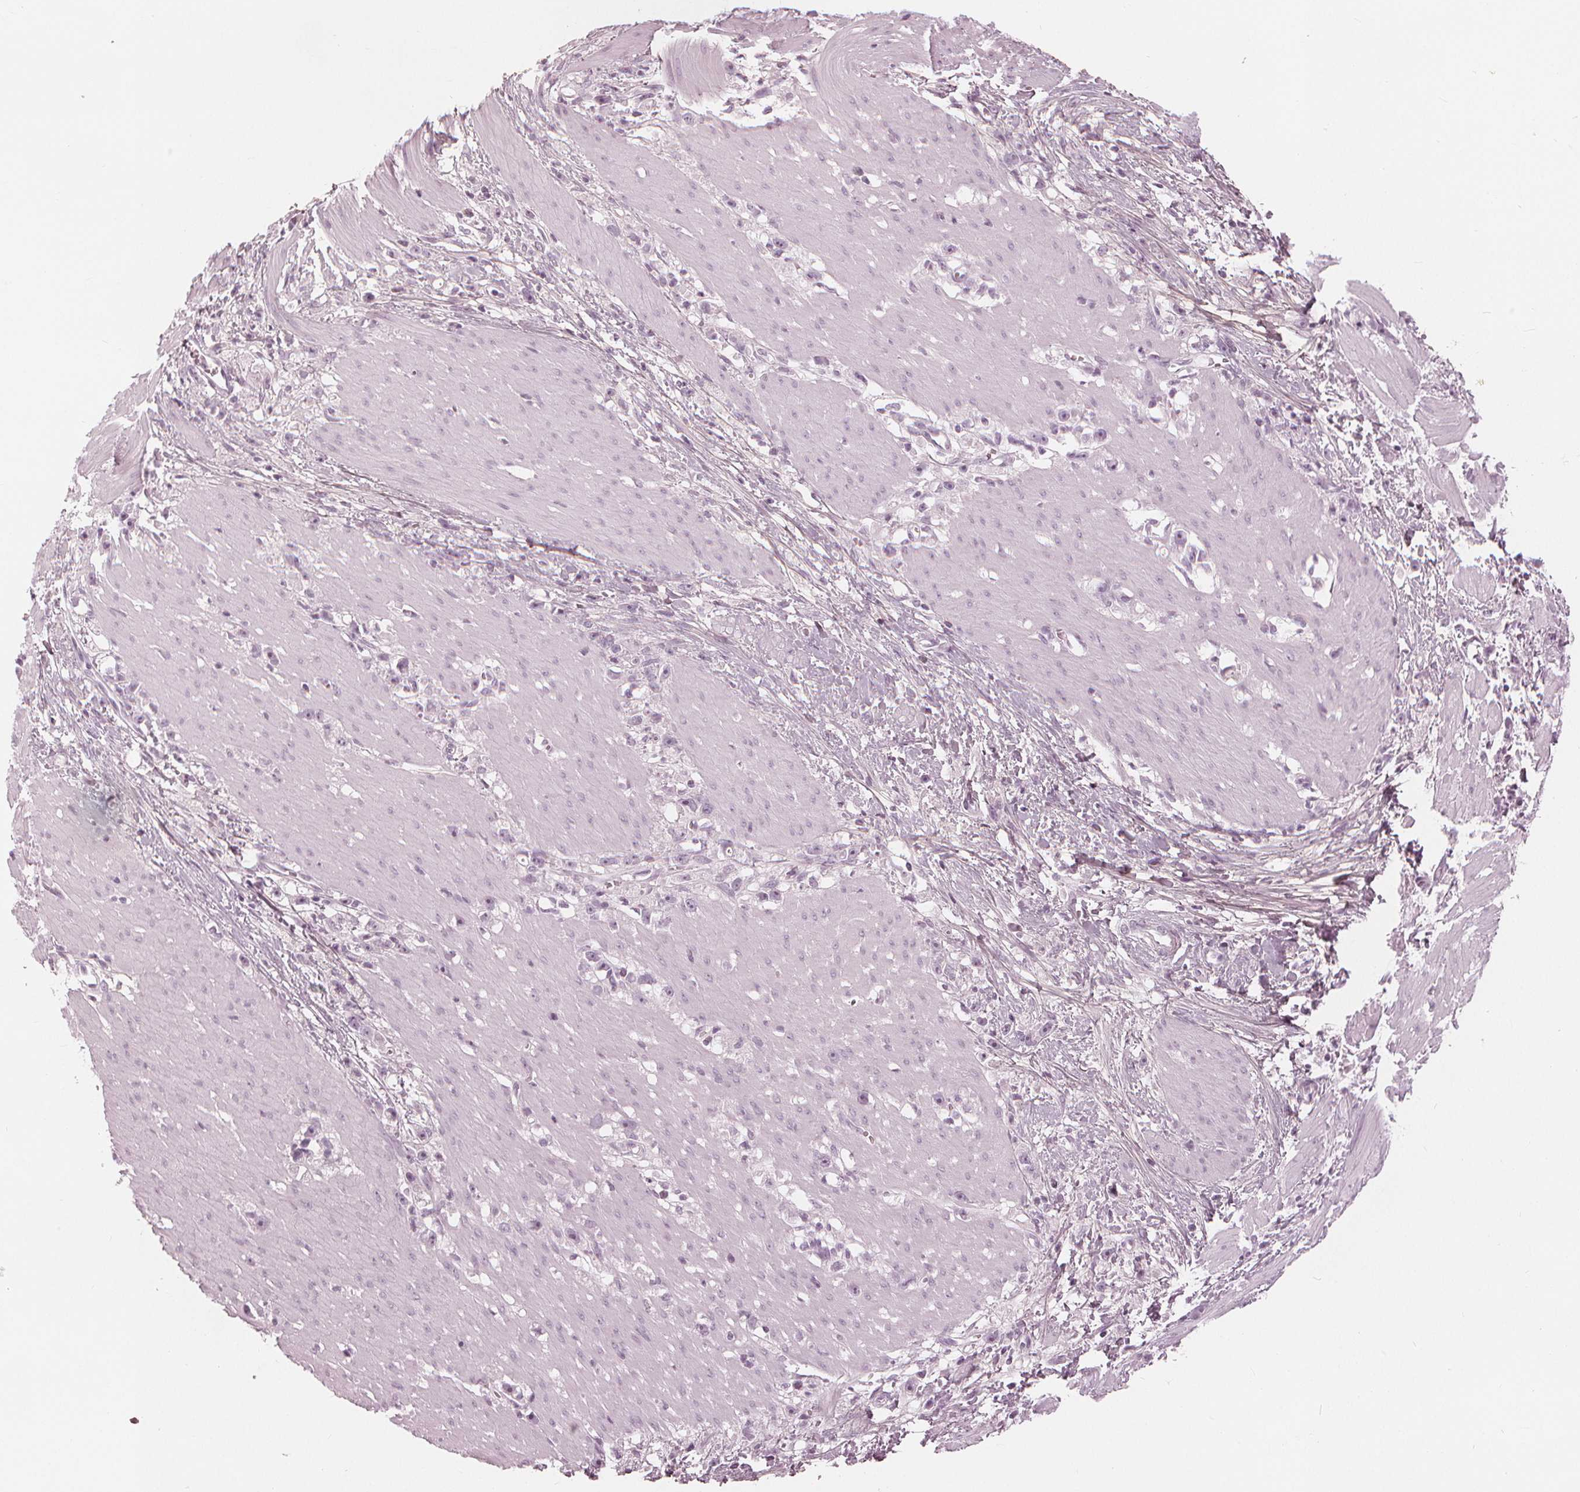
{"staining": {"intensity": "negative", "quantity": "none", "location": "none"}, "tissue": "stomach cancer", "cell_type": "Tumor cells", "image_type": "cancer", "snomed": [{"axis": "morphology", "description": "Adenocarcinoma, NOS"}, {"axis": "topography", "description": "Stomach"}], "caption": "Stomach cancer was stained to show a protein in brown. There is no significant positivity in tumor cells. The staining was performed using DAB to visualize the protein expression in brown, while the nuclei were stained in blue with hematoxylin (Magnification: 20x).", "gene": "PAEP", "patient": {"sex": "female", "age": 59}}